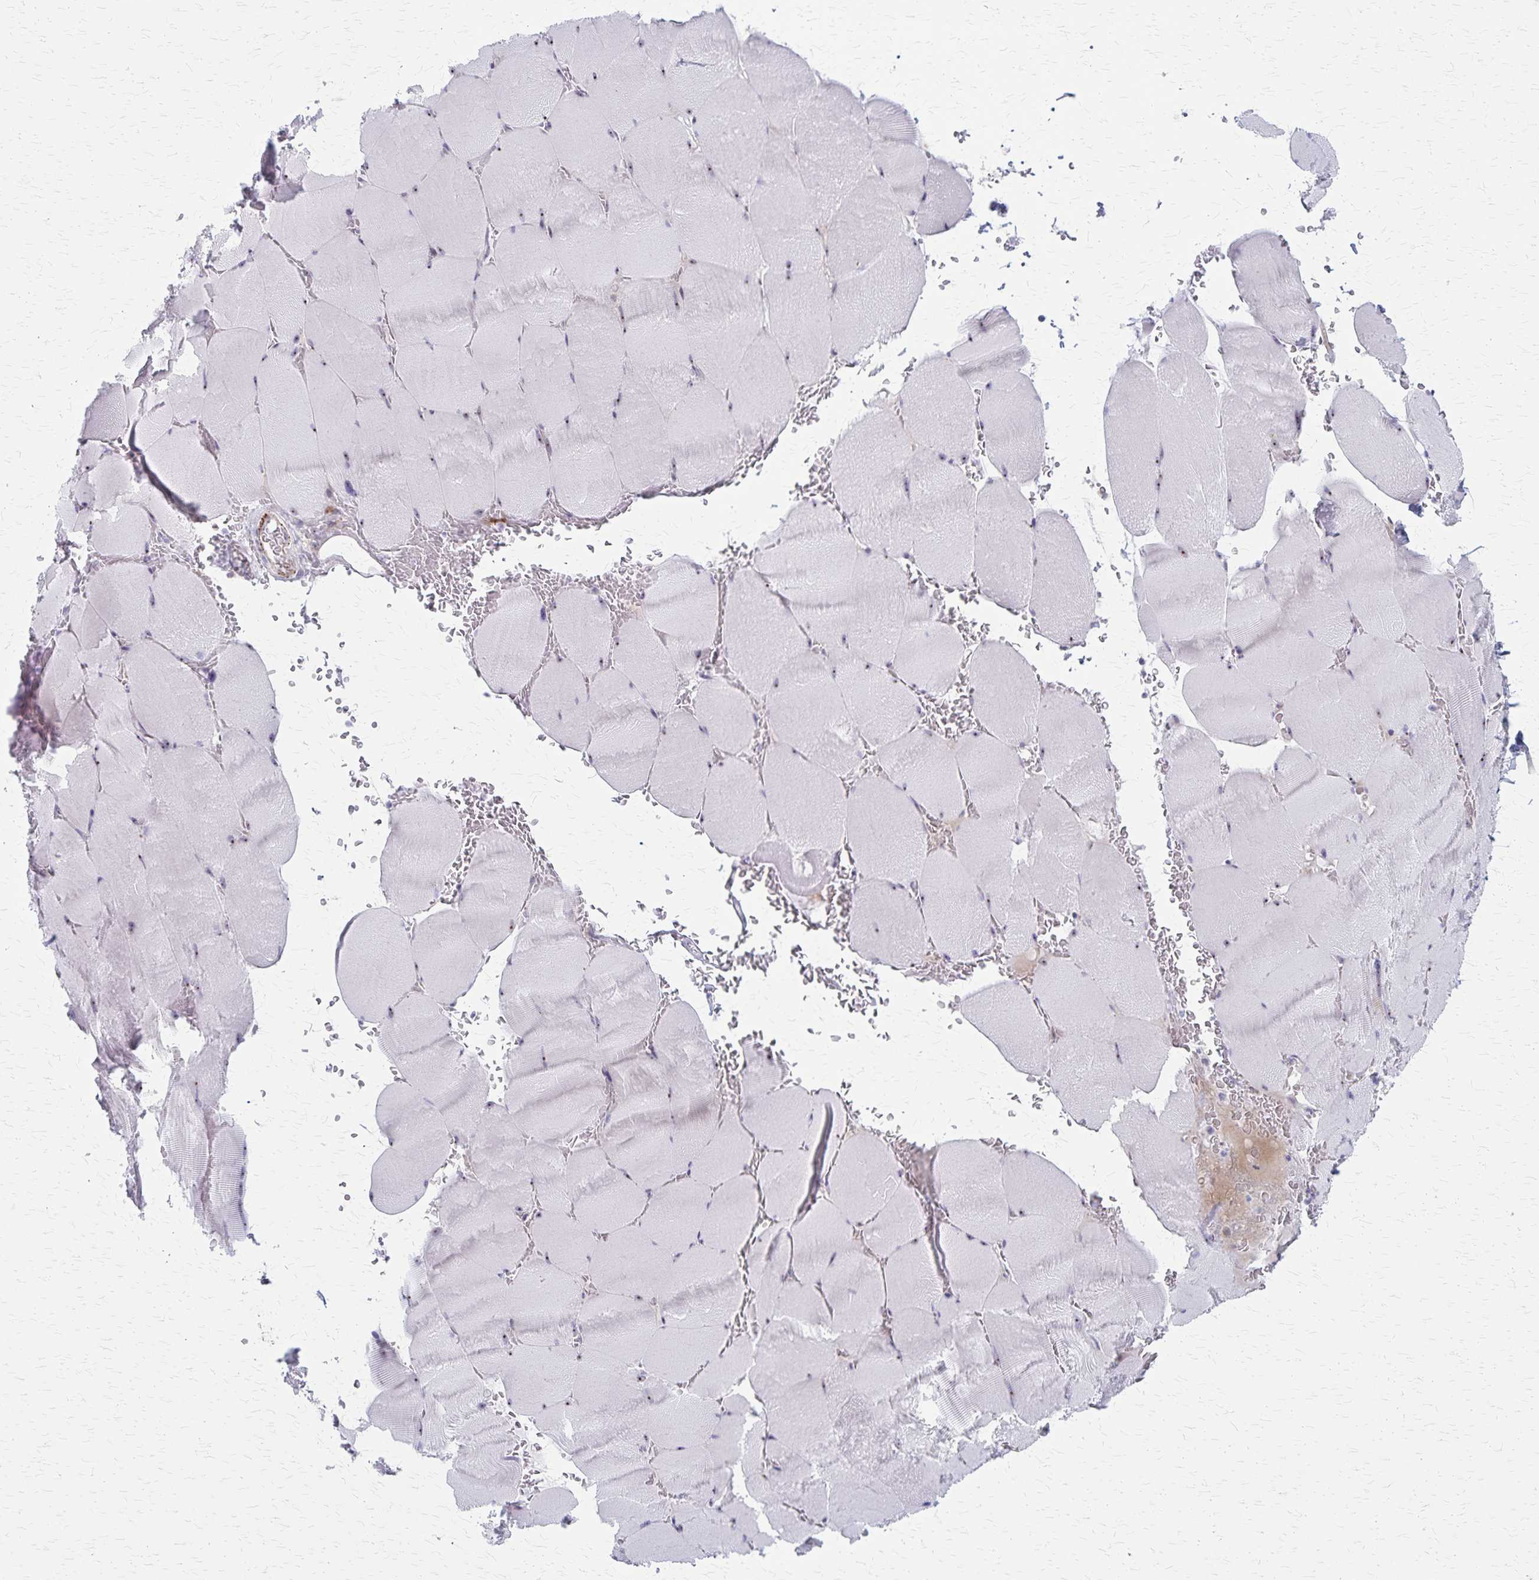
{"staining": {"intensity": "negative", "quantity": "none", "location": "none"}, "tissue": "skeletal muscle", "cell_type": "Myocytes", "image_type": "normal", "snomed": [{"axis": "morphology", "description": "Normal tissue, NOS"}, {"axis": "topography", "description": "Skeletal muscle"}, {"axis": "topography", "description": "Head-Neck"}], "caption": "Myocytes show no significant staining in benign skeletal muscle. The staining is performed using DAB (3,3'-diaminobenzidine) brown chromogen with nuclei counter-stained in using hematoxylin.", "gene": "DLK2", "patient": {"sex": "male", "age": 66}}